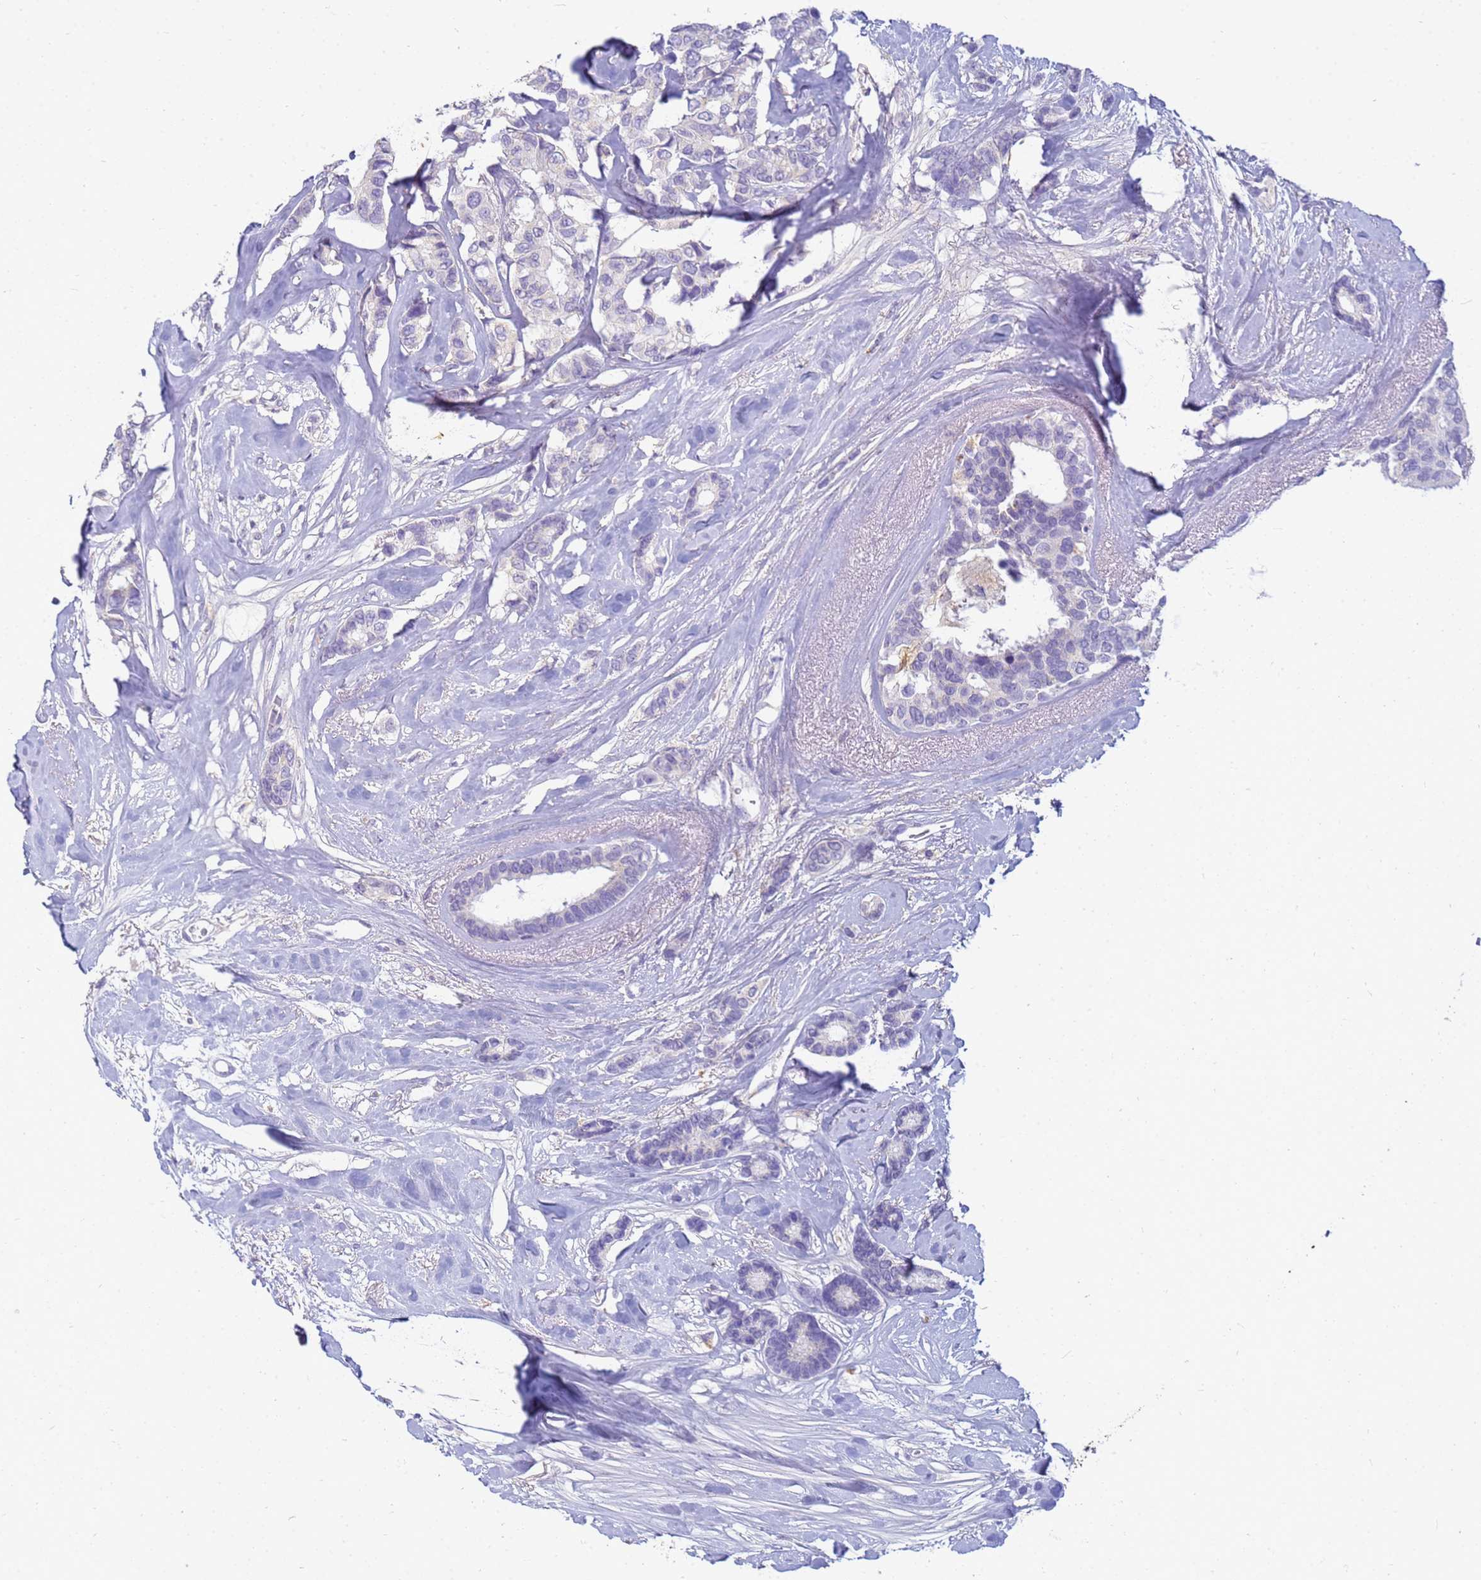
{"staining": {"intensity": "negative", "quantity": "none", "location": "none"}, "tissue": "breast cancer", "cell_type": "Tumor cells", "image_type": "cancer", "snomed": [{"axis": "morphology", "description": "Duct carcinoma"}, {"axis": "topography", "description": "Breast"}], "caption": "A micrograph of invasive ductal carcinoma (breast) stained for a protein shows no brown staining in tumor cells.", "gene": "B3GNT8", "patient": {"sex": "female", "age": 87}}